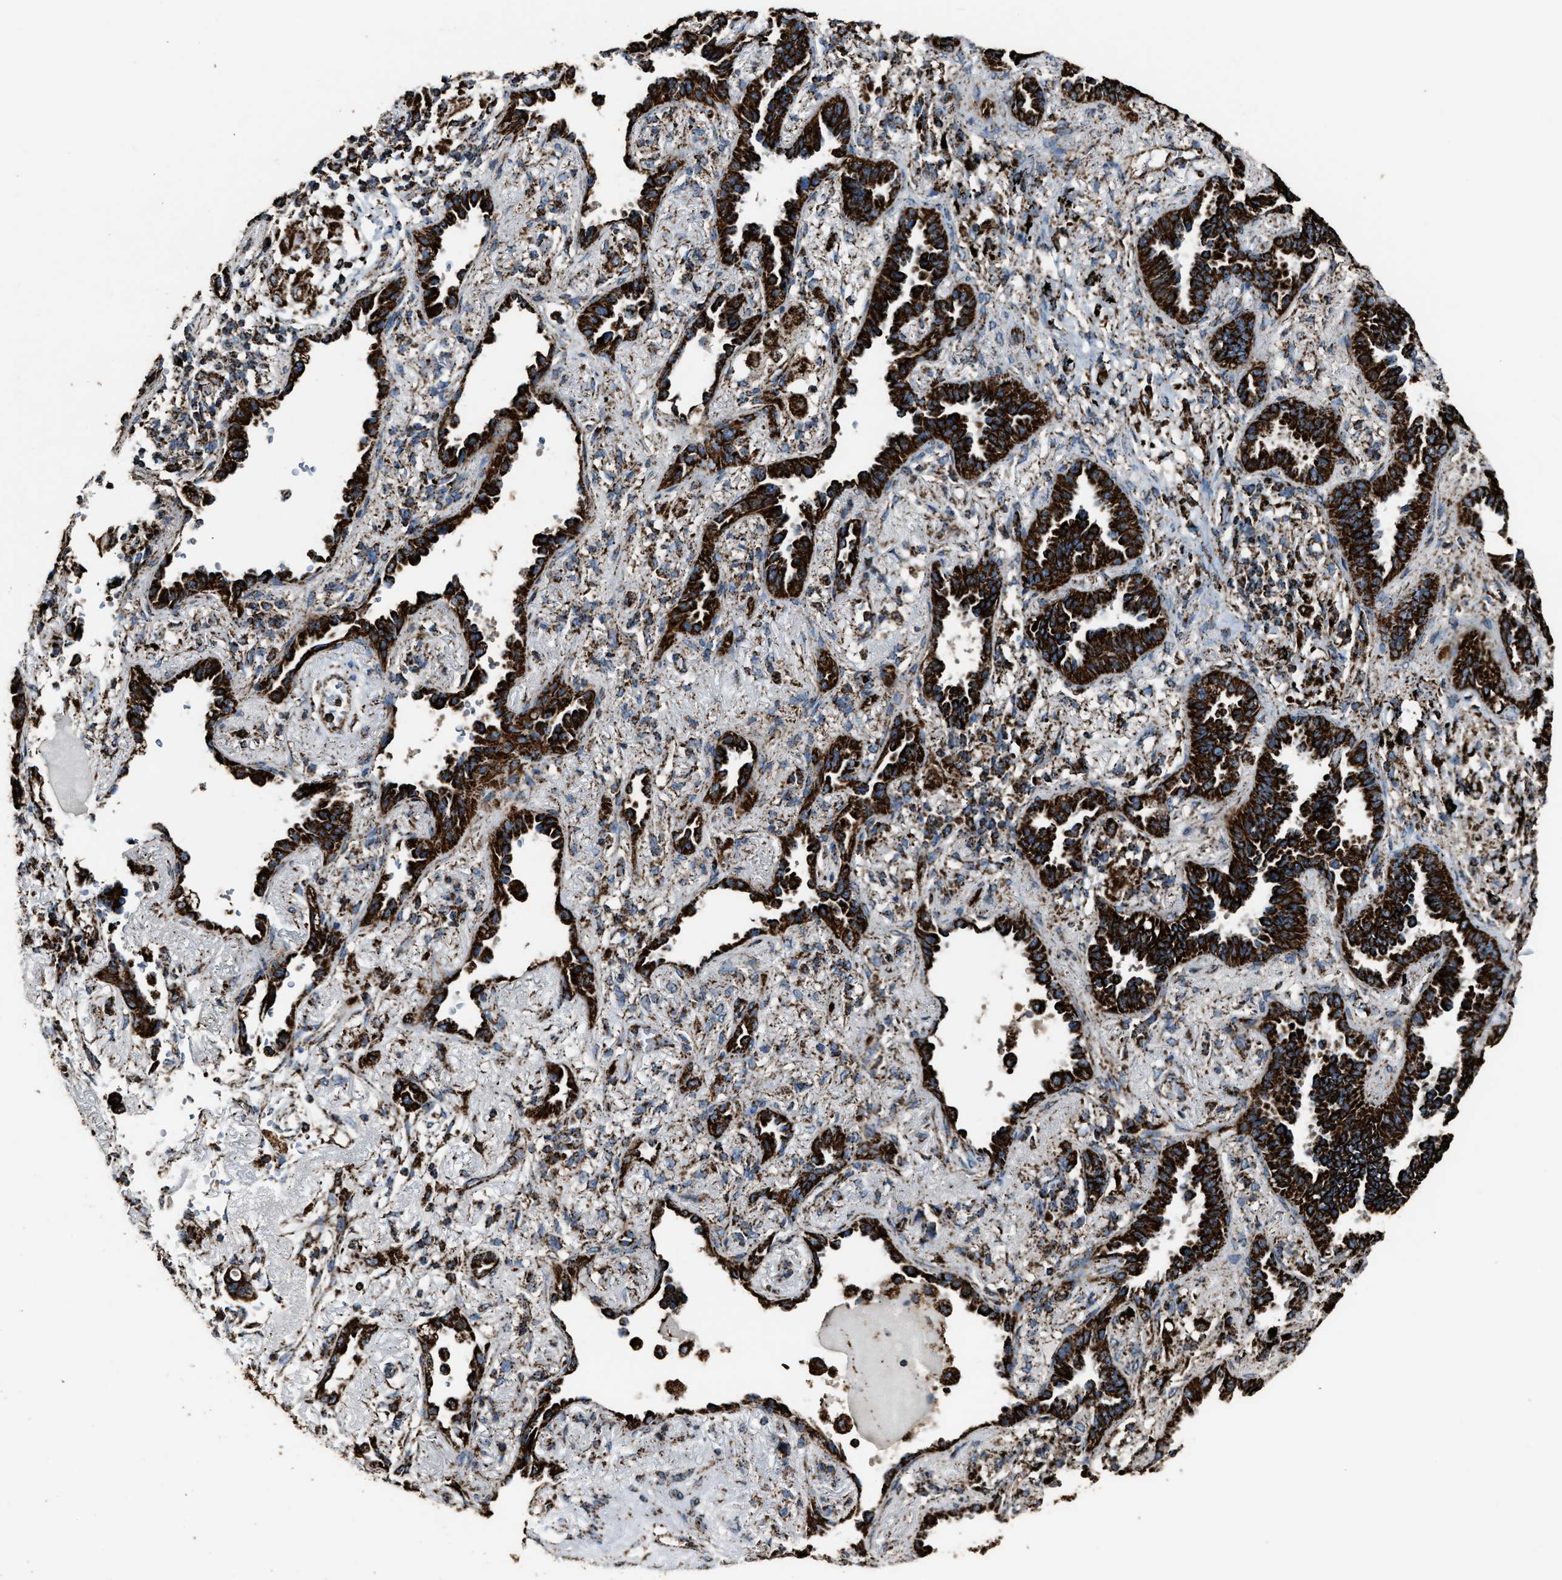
{"staining": {"intensity": "strong", "quantity": ">75%", "location": "cytoplasmic/membranous"}, "tissue": "lung cancer", "cell_type": "Tumor cells", "image_type": "cancer", "snomed": [{"axis": "morphology", "description": "Adenocarcinoma, NOS"}, {"axis": "topography", "description": "Lung"}], "caption": "Adenocarcinoma (lung) tissue displays strong cytoplasmic/membranous expression in approximately >75% of tumor cells, visualized by immunohistochemistry. (DAB IHC, brown staining for protein, blue staining for nuclei).", "gene": "MDH2", "patient": {"sex": "male", "age": 59}}